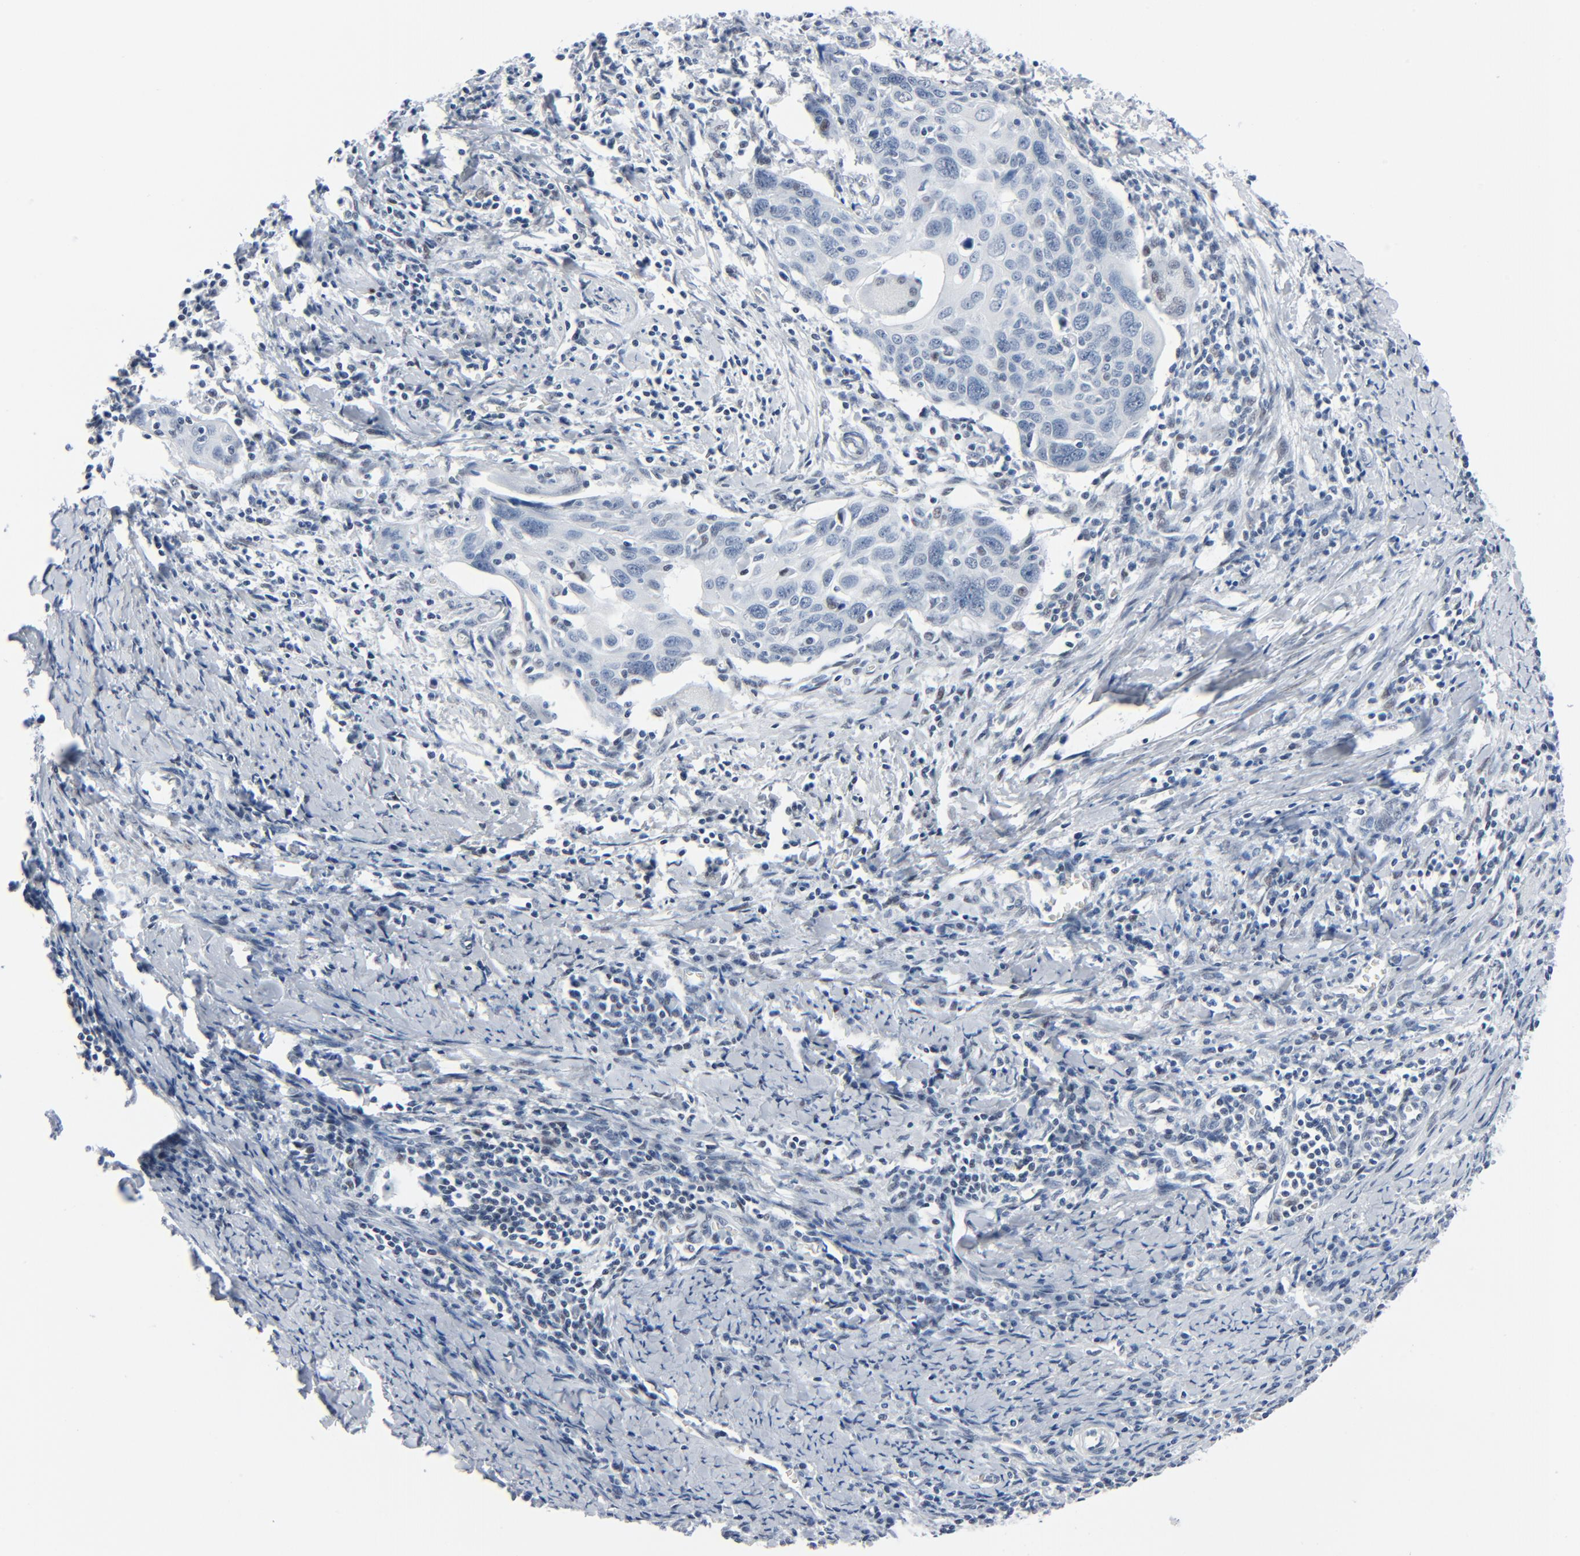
{"staining": {"intensity": "negative", "quantity": "none", "location": "none"}, "tissue": "cervical cancer", "cell_type": "Tumor cells", "image_type": "cancer", "snomed": [{"axis": "morphology", "description": "Squamous cell carcinoma, NOS"}, {"axis": "topography", "description": "Cervix"}], "caption": "There is no significant positivity in tumor cells of squamous cell carcinoma (cervical).", "gene": "SIRT1", "patient": {"sex": "female", "age": 54}}